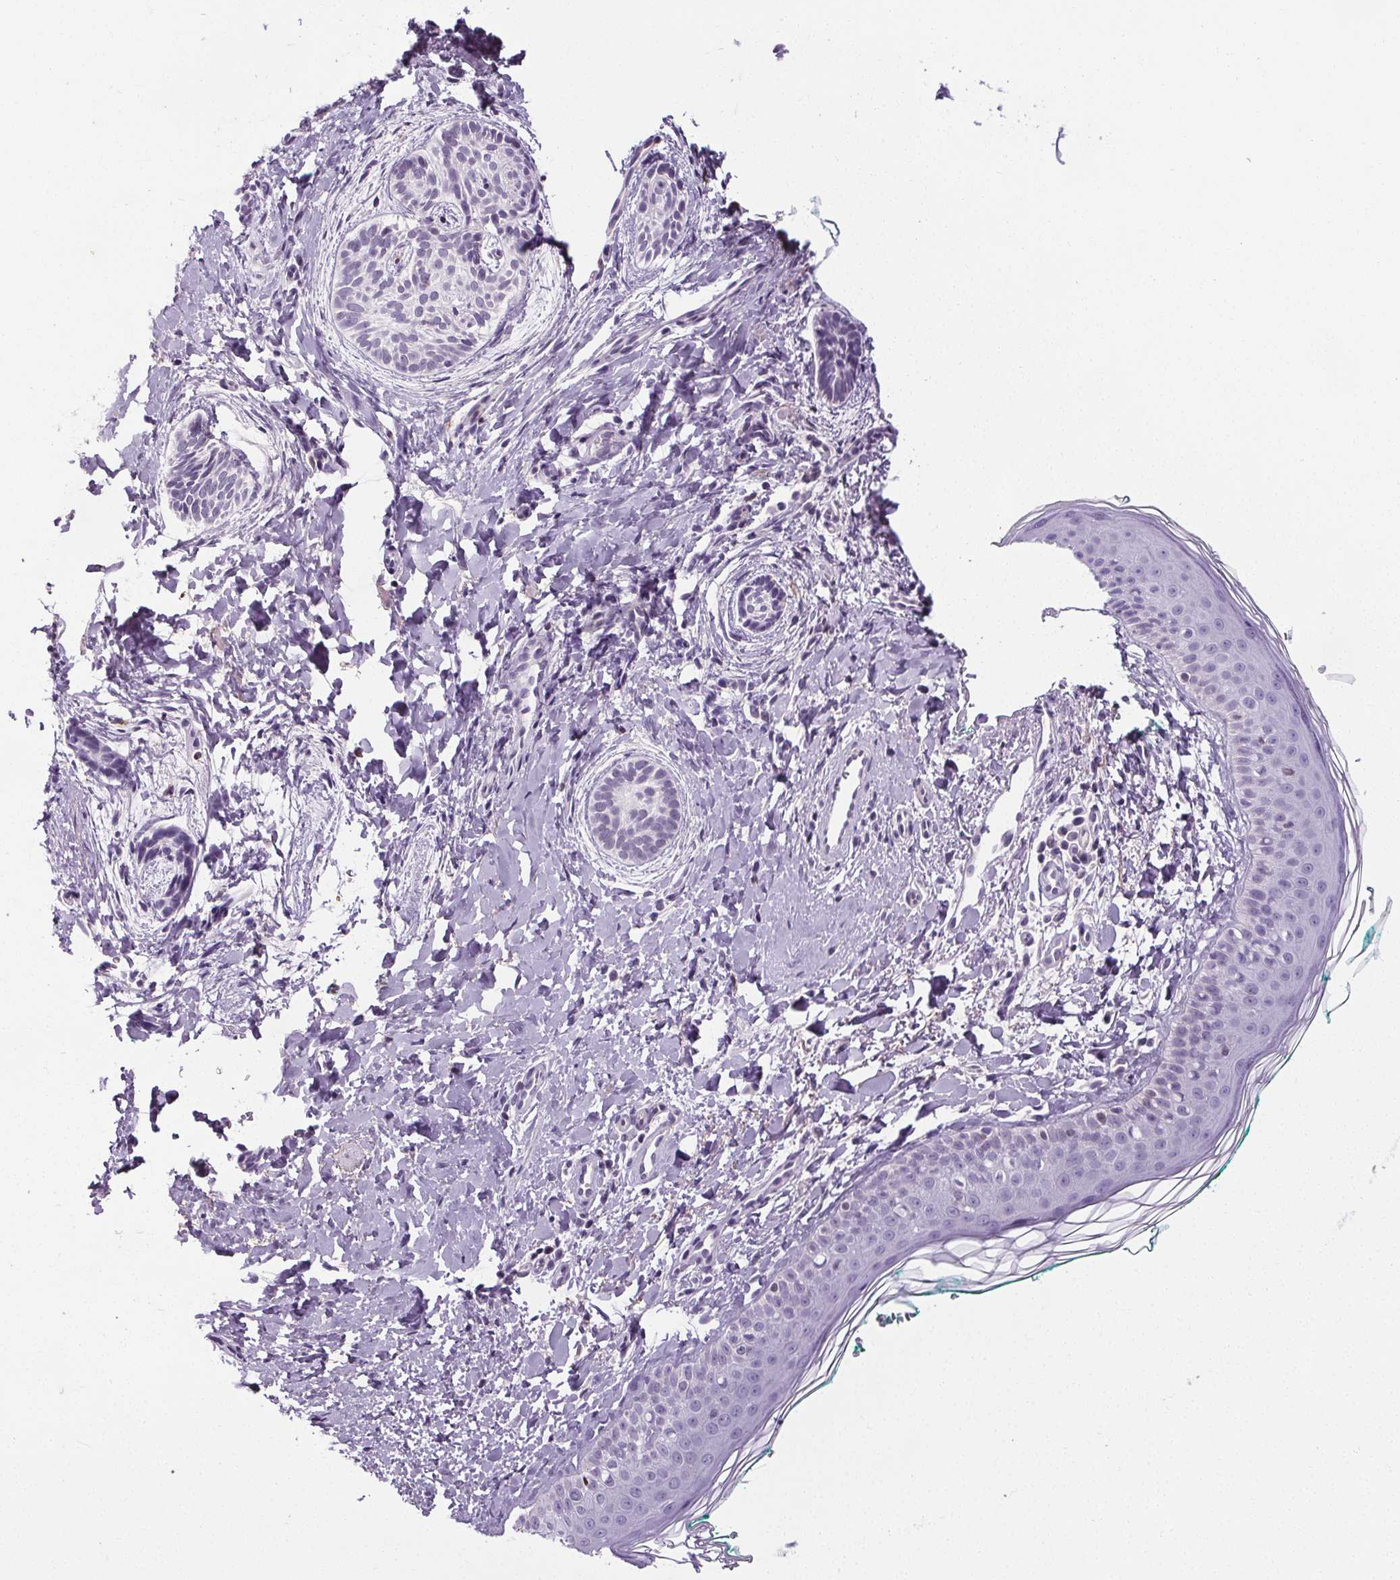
{"staining": {"intensity": "negative", "quantity": "none", "location": "none"}, "tissue": "skin cancer", "cell_type": "Tumor cells", "image_type": "cancer", "snomed": [{"axis": "morphology", "description": "Basal cell carcinoma"}, {"axis": "topography", "description": "Skin"}], "caption": "High magnification brightfield microscopy of skin cancer stained with DAB (3,3'-diaminobenzidine) (brown) and counterstained with hematoxylin (blue): tumor cells show no significant staining. (DAB (3,3'-diaminobenzidine) immunohistochemistry (IHC) with hematoxylin counter stain).", "gene": "TMEM240", "patient": {"sex": "male", "age": 63}}